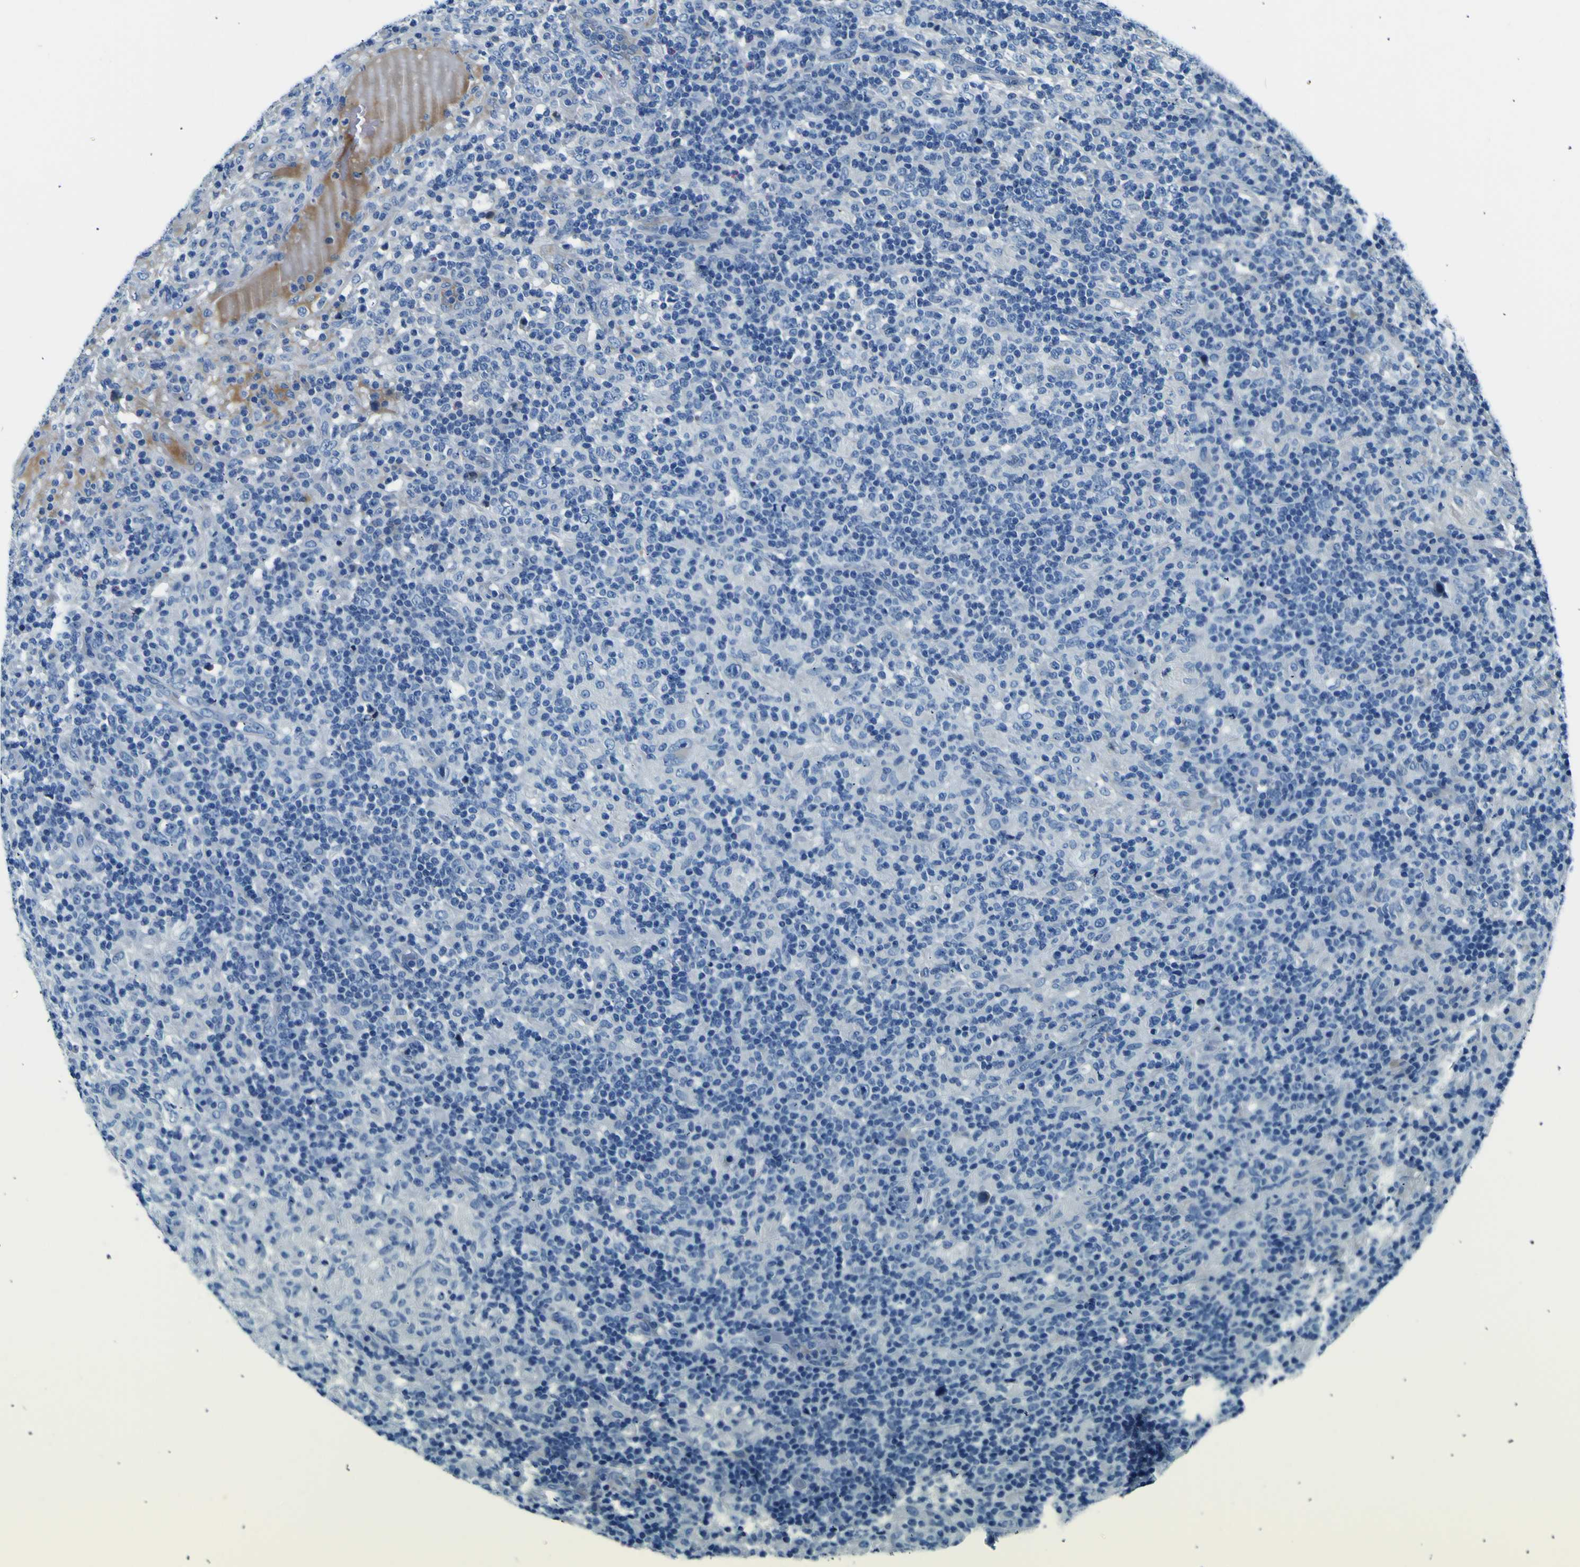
{"staining": {"intensity": "negative", "quantity": "none", "location": "none"}, "tissue": "lymphoma", "cell_type": "Tumor cells", "image_type": "cancer", "snomed": [{"axis": "morphology", "description": "Hodgkin's disease, NOS"}, {"axis": "topography", "description": "Lymph node"}], "caption": "An immunohistochemistry histopathology image of lymphoma is shown. There is no staining in tumor cells of lymphoma. (DAB immunohistochemistry (IHC) visualized using brightfield microscopy, high magnification).", "gene": "ADGRA2", "patient": {"sex": "male", "age": 70}}